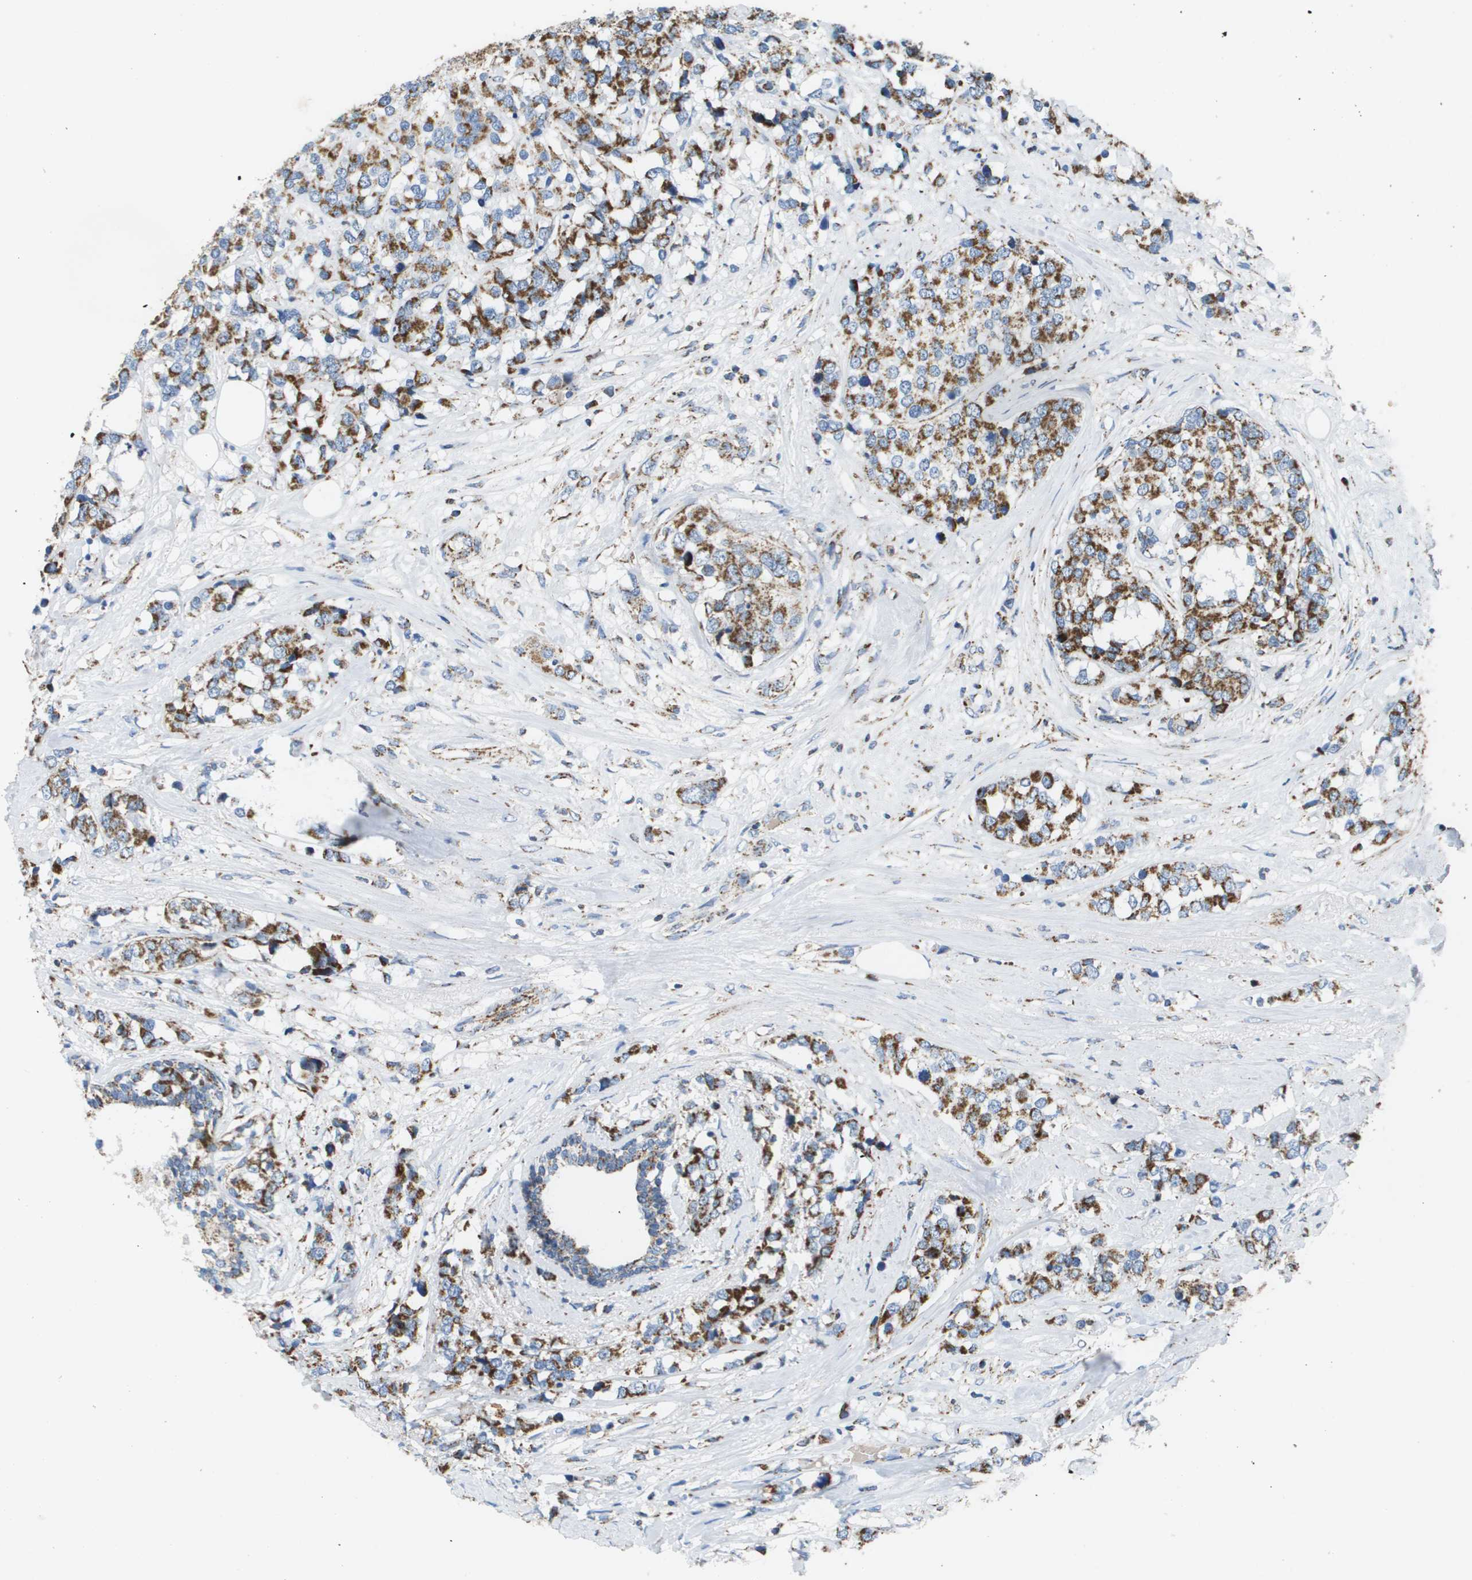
{"staining": {"intensity": "strong", "quantity": ">75%", "location": "cytoplasmic/membranous"}, "tissue": "breast cancer", "cell_type": "Tumor cells", "image_type": "cancer", "snomed": [{"axis": "morphology", "description": "Lobular carcinoma"}, {"axis": "topography", "description": "Breast"}], "caption": "High-magnification brightfield microscopy of breast cancer stained with DAB (brown) and counterstained with hematoxylin (blue). tumor cells exhibit strong cytoplasmic/membranous expression is identified in approximately>75% of cells. (DAB IHC with brightfield microscopy, high magnification).", "gene": "ATP5F1B", "patient": {"sex": "female", "age": 59}}